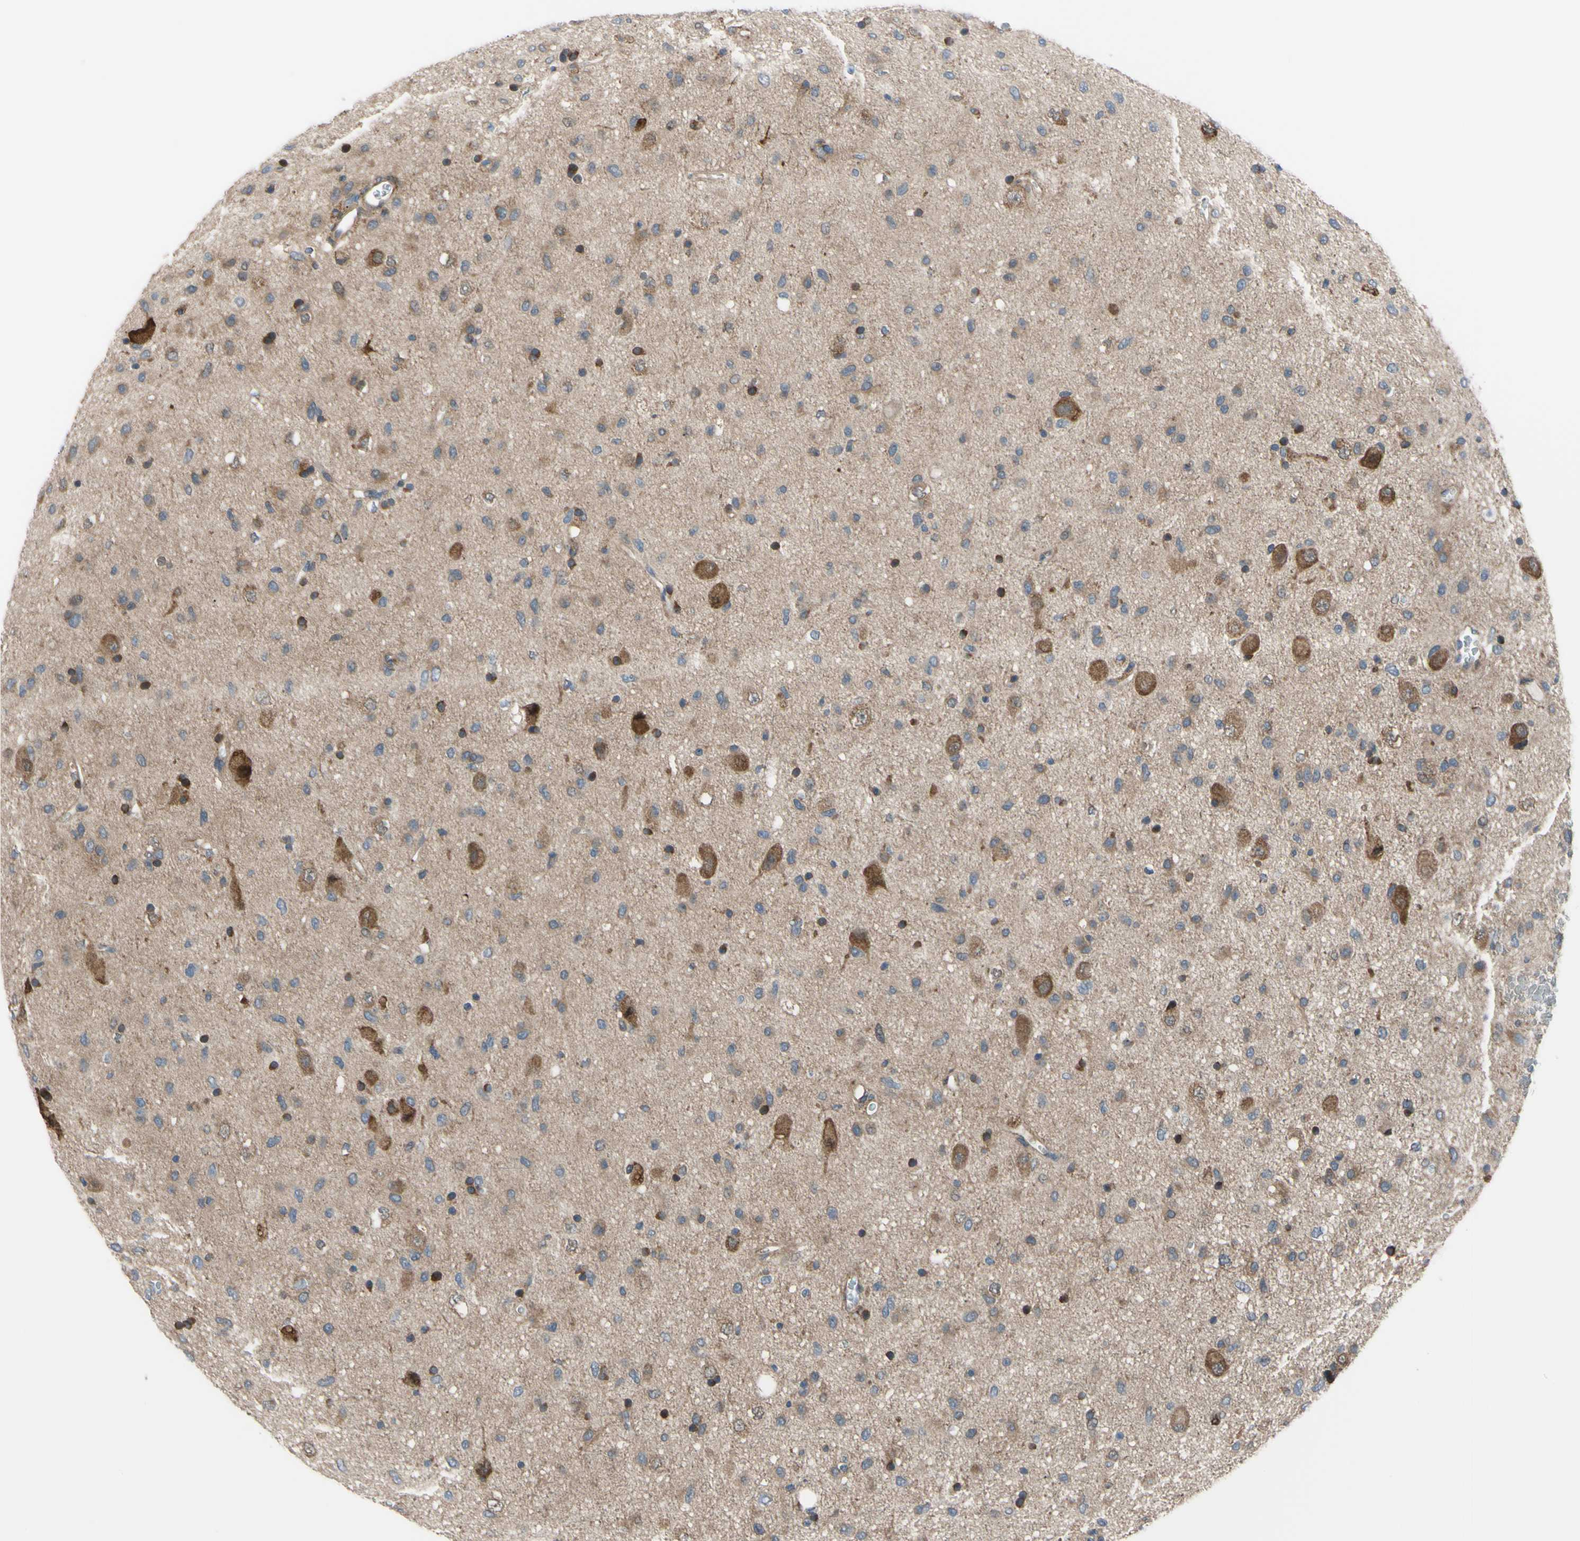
{"staining": {"intensity": "strong", "quantity": "25%-75%", "location": "cytoplasmic/membranous"}, "tissue": "glioma", "cell_type": "Tumor cells", "image_type": "cancer", "snomed": [{"axis": "morphology", "description": "Glioma, malignant, Low grade"}, {"axis": "topography", "description": "Brain"}], "caption": "Protein expression analysis of human glioma reveals strong cytoplasmic/membranous expression in about 25%-75% of tumor cells. The protein of interest is stained brown, and the nuclei are stained in blue (DAB IHC with brightfield microscopy, high magnification).", "gene": "BMF", "patient": {"sex": "male", "age": 77}}